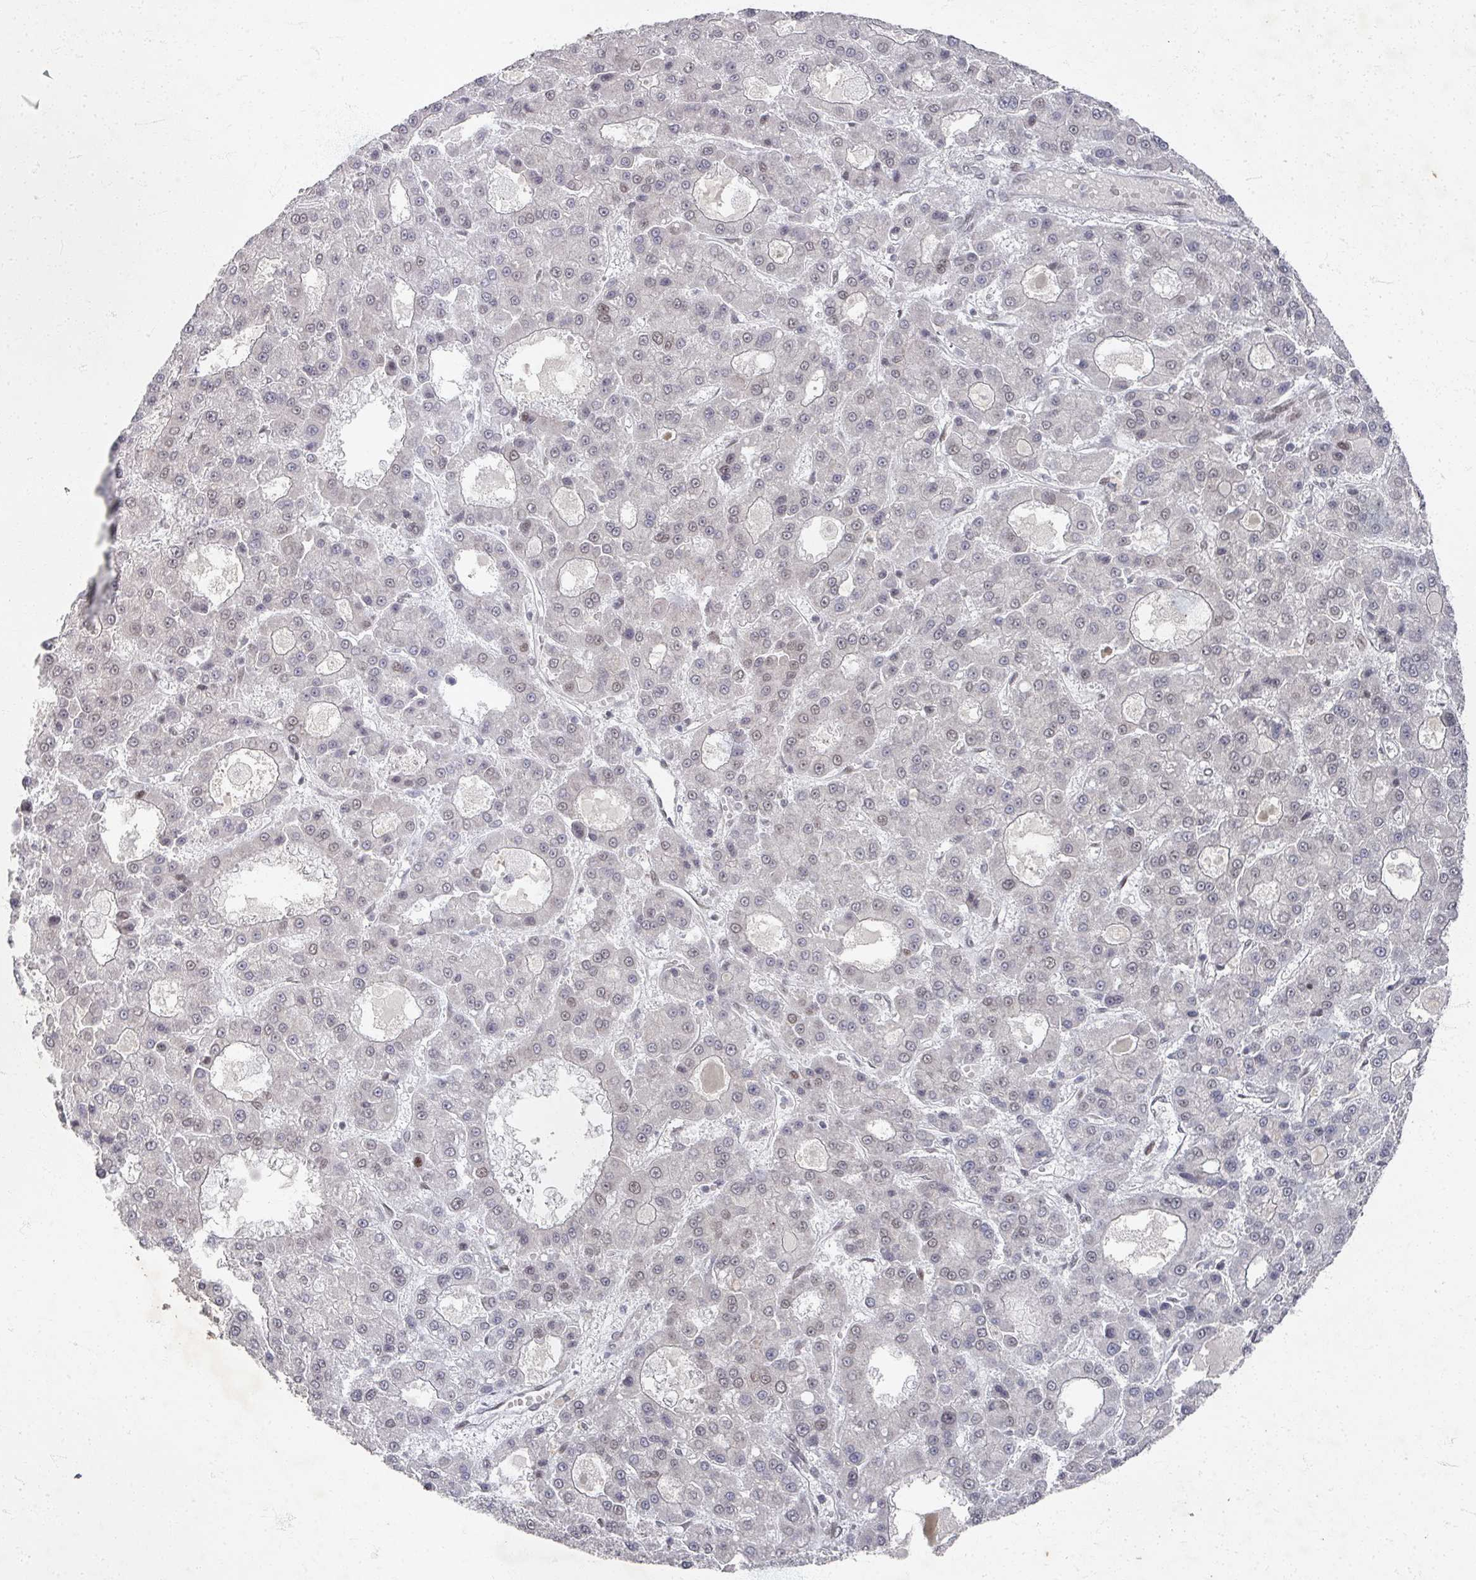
{"staining": {"intensity": "weak", "quantity": "<25%", "location": "nuclear"}, "tissue": "liver cancer", "cell_type": "Tumor cells", "image_type": "cancer", "snomed": [{"axis": "morphology", "description": "Carcinoma, Hepatocellular, NOS"}, {"axis": "topography", "description": "Liver"}], "caption": "An immunohistochemistry (IHC) photomicrograph of liver cancer is shown. There is no staining in tumor cells of liver cancer.", "gene": "PSKH1", "patient": {"sex": "male", "age": 70}}